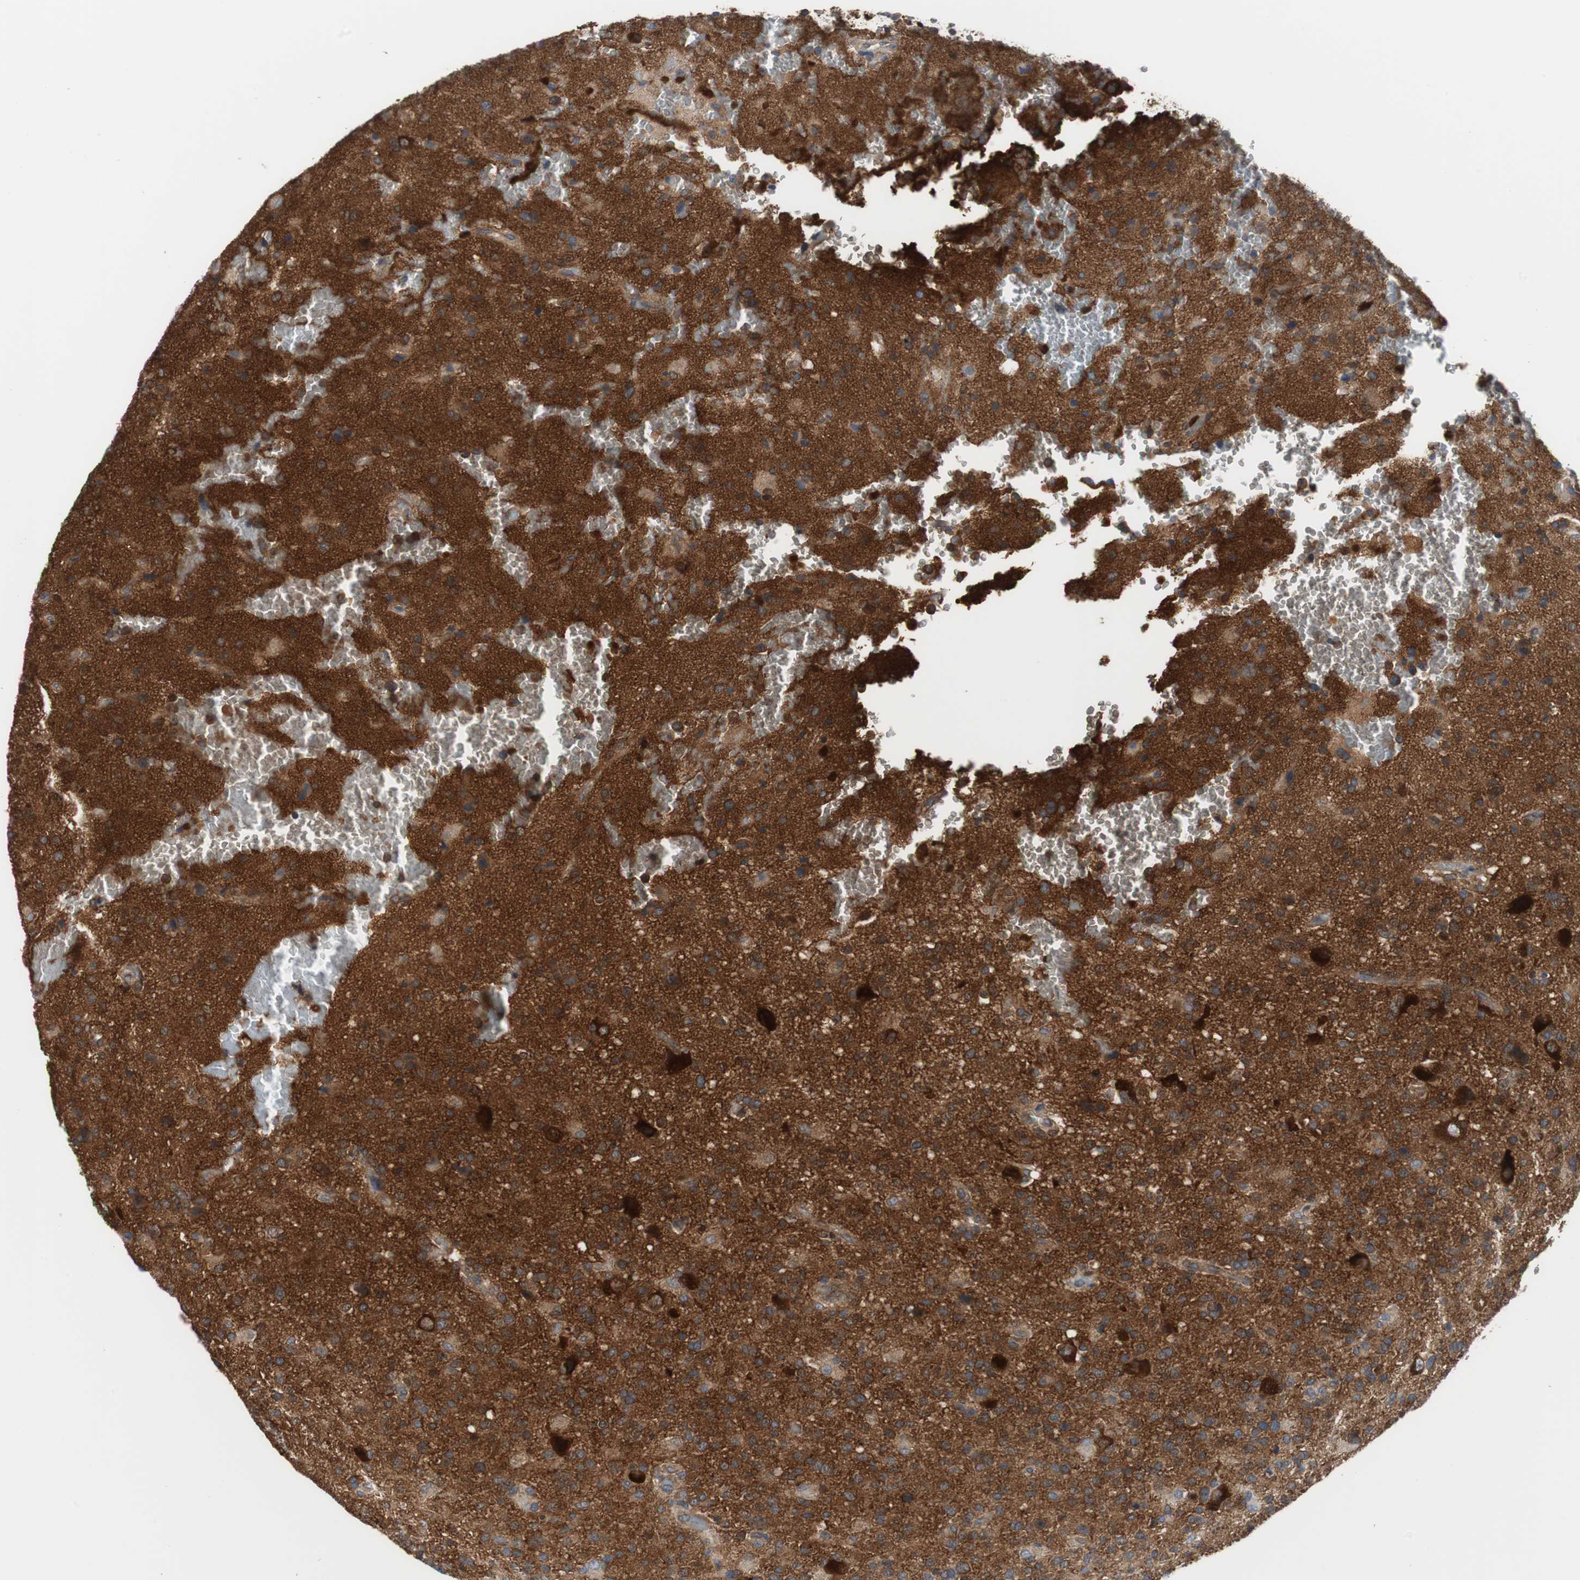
{"staining": {"intensity": "strong", "quantity": ">75%", "location": "cytoplasmic/membranous,nuclear"}, "tissue": "glioma", "cell_type": "Tumor cells", "image_type": "cancer", "snomed": [{"axis": "morphology", "description": "Glioma, malignant, High grade"}, {"axis": "topography", "description": "Brain"}], "caption": "Protein staining exhibits strong cytoplasmic/membranous and nuclear positivity in approximately >75% of tumor cells in malignant high-grade glioma.", "gene": "BRAF", "patient": {"sex": "male", "age": 71}}